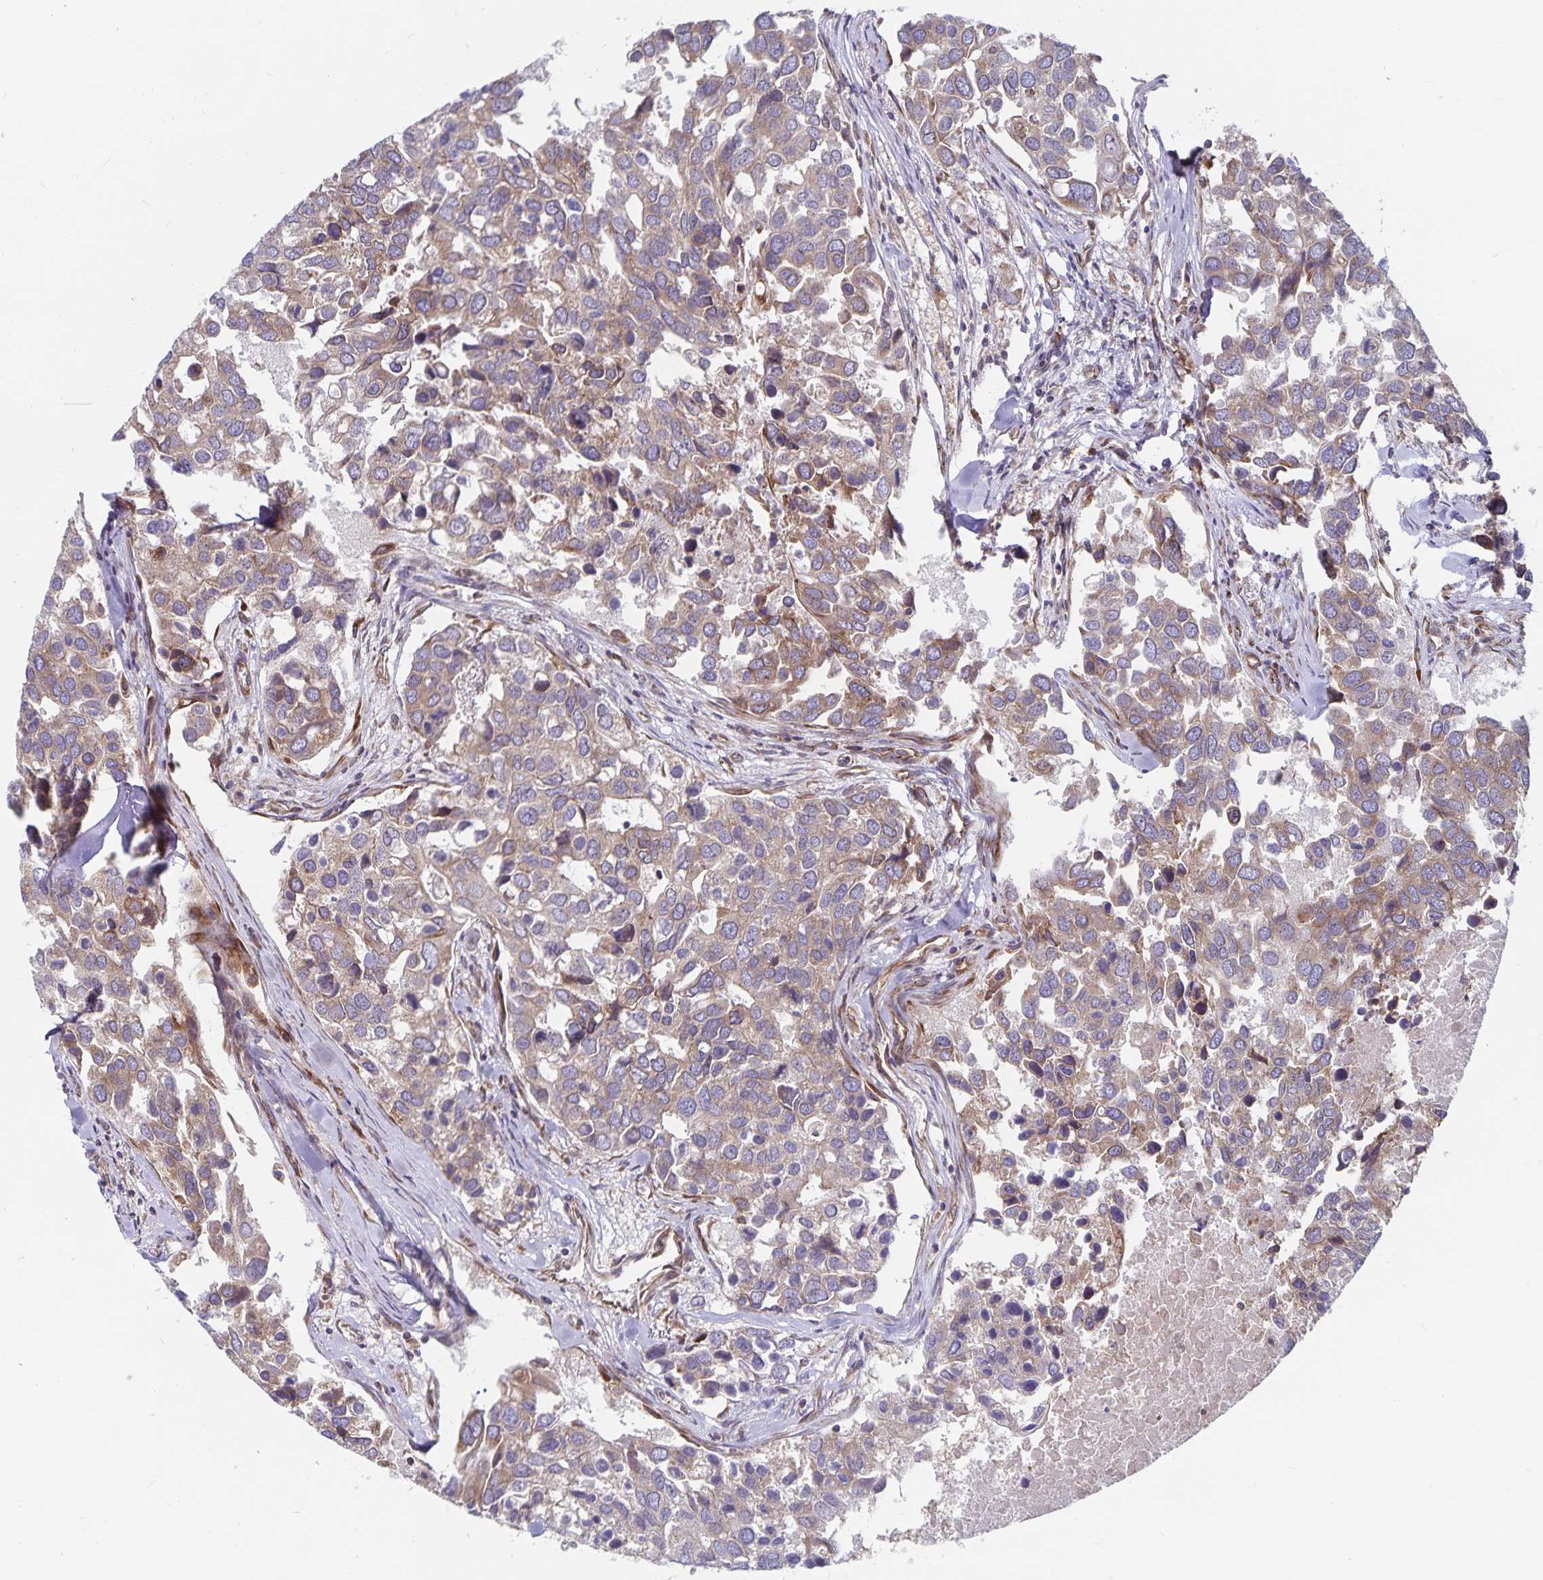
{"staining": {"intensity": "weak", "quantity": ">75%", "location": "cytoplasmic/membranous"}, "tissue": "breast cancer", "cell_type": "Tumor cells", "image_type": "cancer", "snomed": [{"axis": "morphology", "description": "Duct carcinoma"}, {"axis": "topography", "description": "Breast"}], "caption": "Brown immunohistochemical staining in breast cancer (intraductal carcinoma) demonstrates weak cytoplasmic/membranous positivity in approximately >75% of tumor cells.", "gene": "SEC62", "patient": {"sex": "female", "age": 83}}